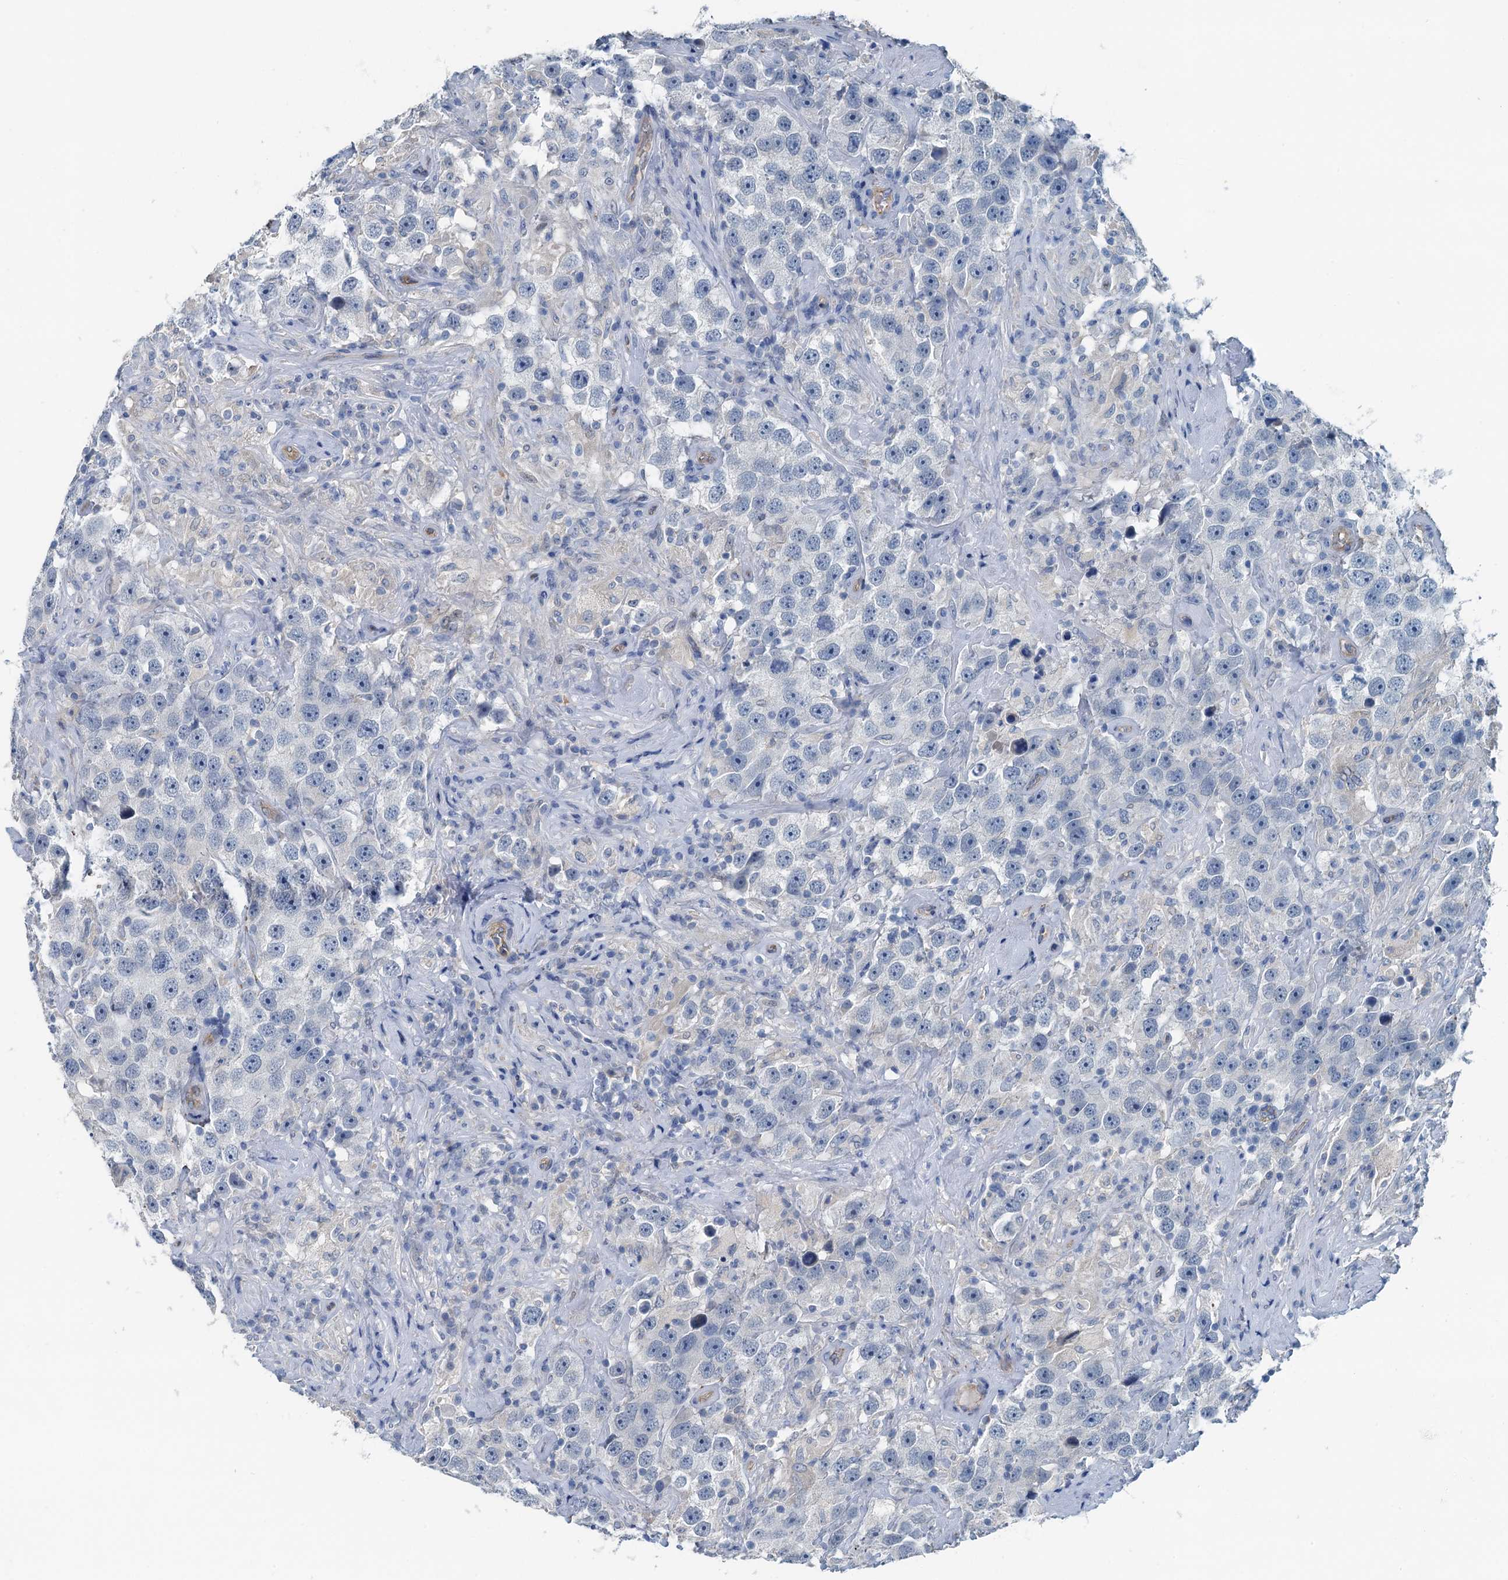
{"staining": {"intensity": "negative", "quantity": "none", "location": "none"}, "tissue": "testis cancer", "cell_type": "Tumor cells", "image_type": "cancer", "snomed": [{"axis": "morphology", "description": "Seminoma, NOS"}, {"axis": "topography", "description": "Testis"}], "caption": "Human seminoma (testis) stained for a protein using IHC displays no staining in tumor cells.", "gene": "GFOD2", "patient": {"sex": "male", "age": 49}}